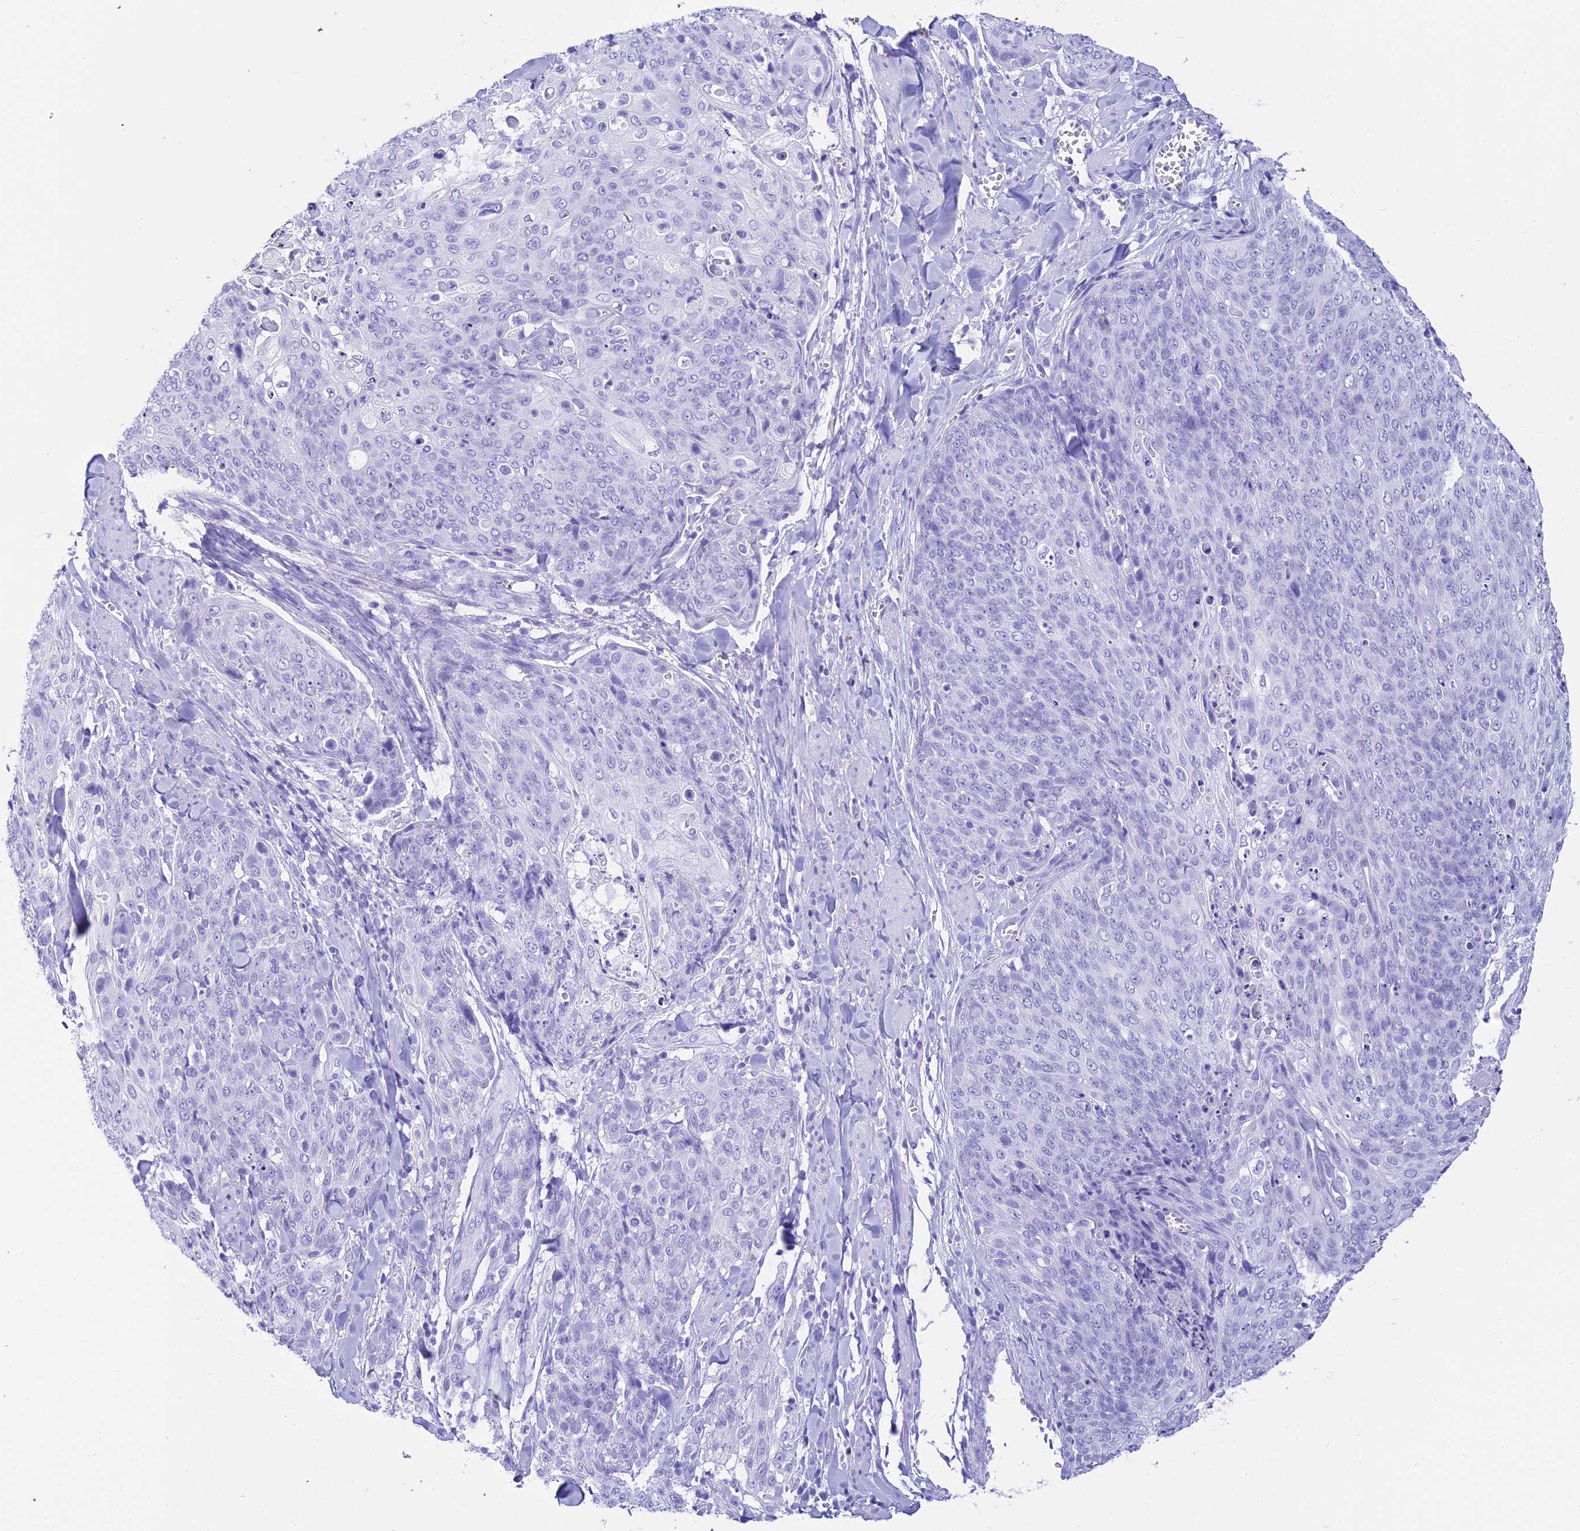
{"staining": {"intensity": "negative", "quantity": "none", "location": "none"}, "tissue": "skin cancer", "cell_type": "Tumor cells", "image_type": "cancer", "snomed": [{"axis": "morphology", "description": "Squamous cell carcinoma, NOS"}, {"axis": "topography", "description": "Skin"}, {"axis": "topography", "description": "Vulva"}], "caption": "Tumor cells show no significant protein positivity in squamous cell carcinoma (skin).", "gene": "ZNF442", "patient": {"sex": "female", "age": 85}}